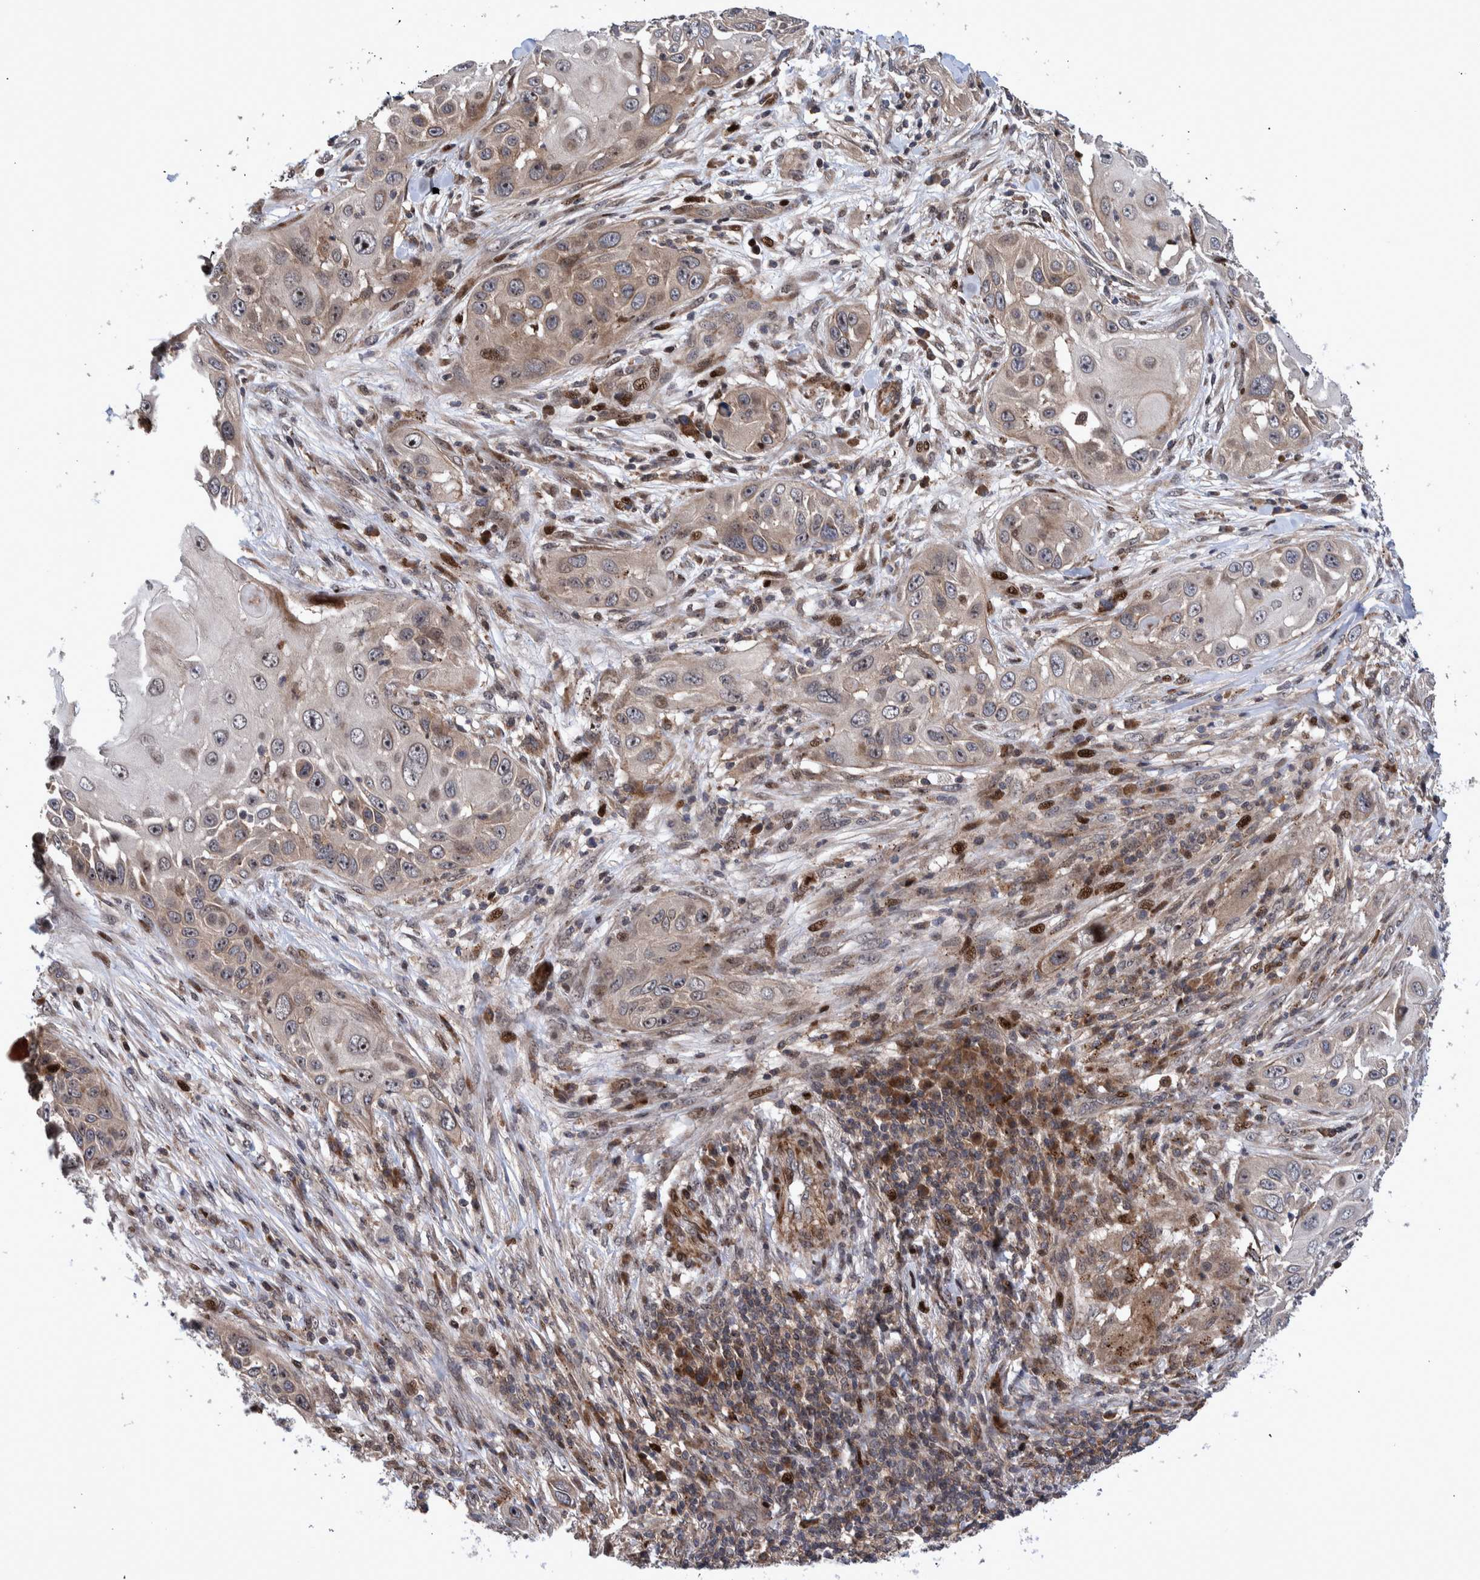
{"staining": {"intensity": "weak", "quantity": "25%-75%", "location": "cytoplasmic/membranous"}, "tissue": "skin cancer", "cell_type": "Tumor cells", "image_type": "cancer", "snomed": [{"axis": "morphology", "description": "Squamous cell carcinoma, NOS"}, {"axis": "topography", "description": "Skin"}], "caption": "Tumor cells reveal low levels of weak cytoplasmic/membranous expression in about 25%-75% of cells in skin cancer.", "gene": "SHISA6", "patient": {"sex": "female", "age": 44}}